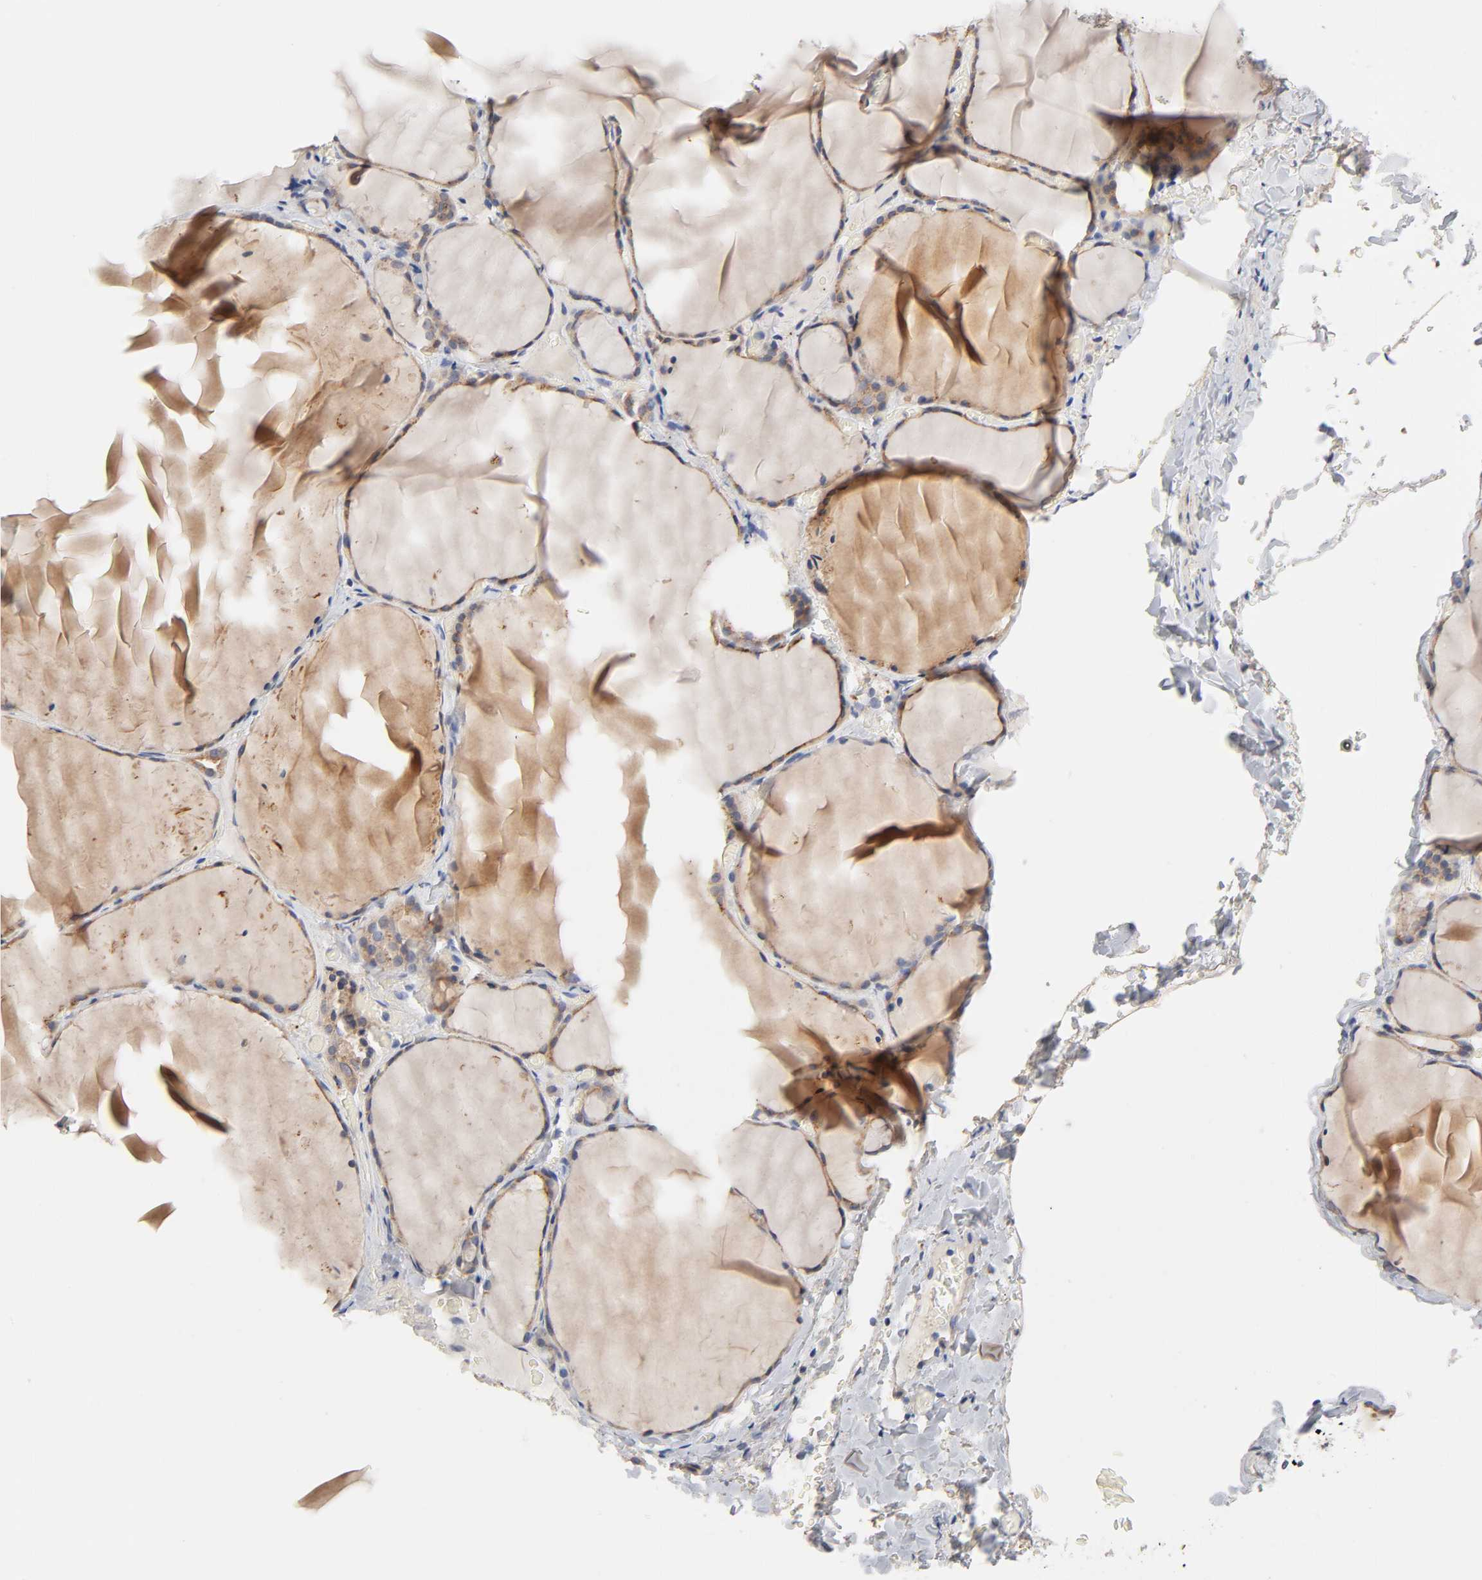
{"staining": {"intensity": "negative", "quantity": "none", "location": "none"}, "tissue": "thyroid gland", "cell_type": "Glandular cells", "image_type": "normal", "snomed": [{"axis": "morphology", "description": "Normal tissue, NOS"}, {"axis": "topography", "description": "Thyroid gland"}], "caption": "Immunohistochemistry image of normal thyroid gland: human thyroid gland stained with DAB shows no significant protein staining in glandular cells.", "gene": "C17orf75", "patient": {"sex": "female", "age": 22}}